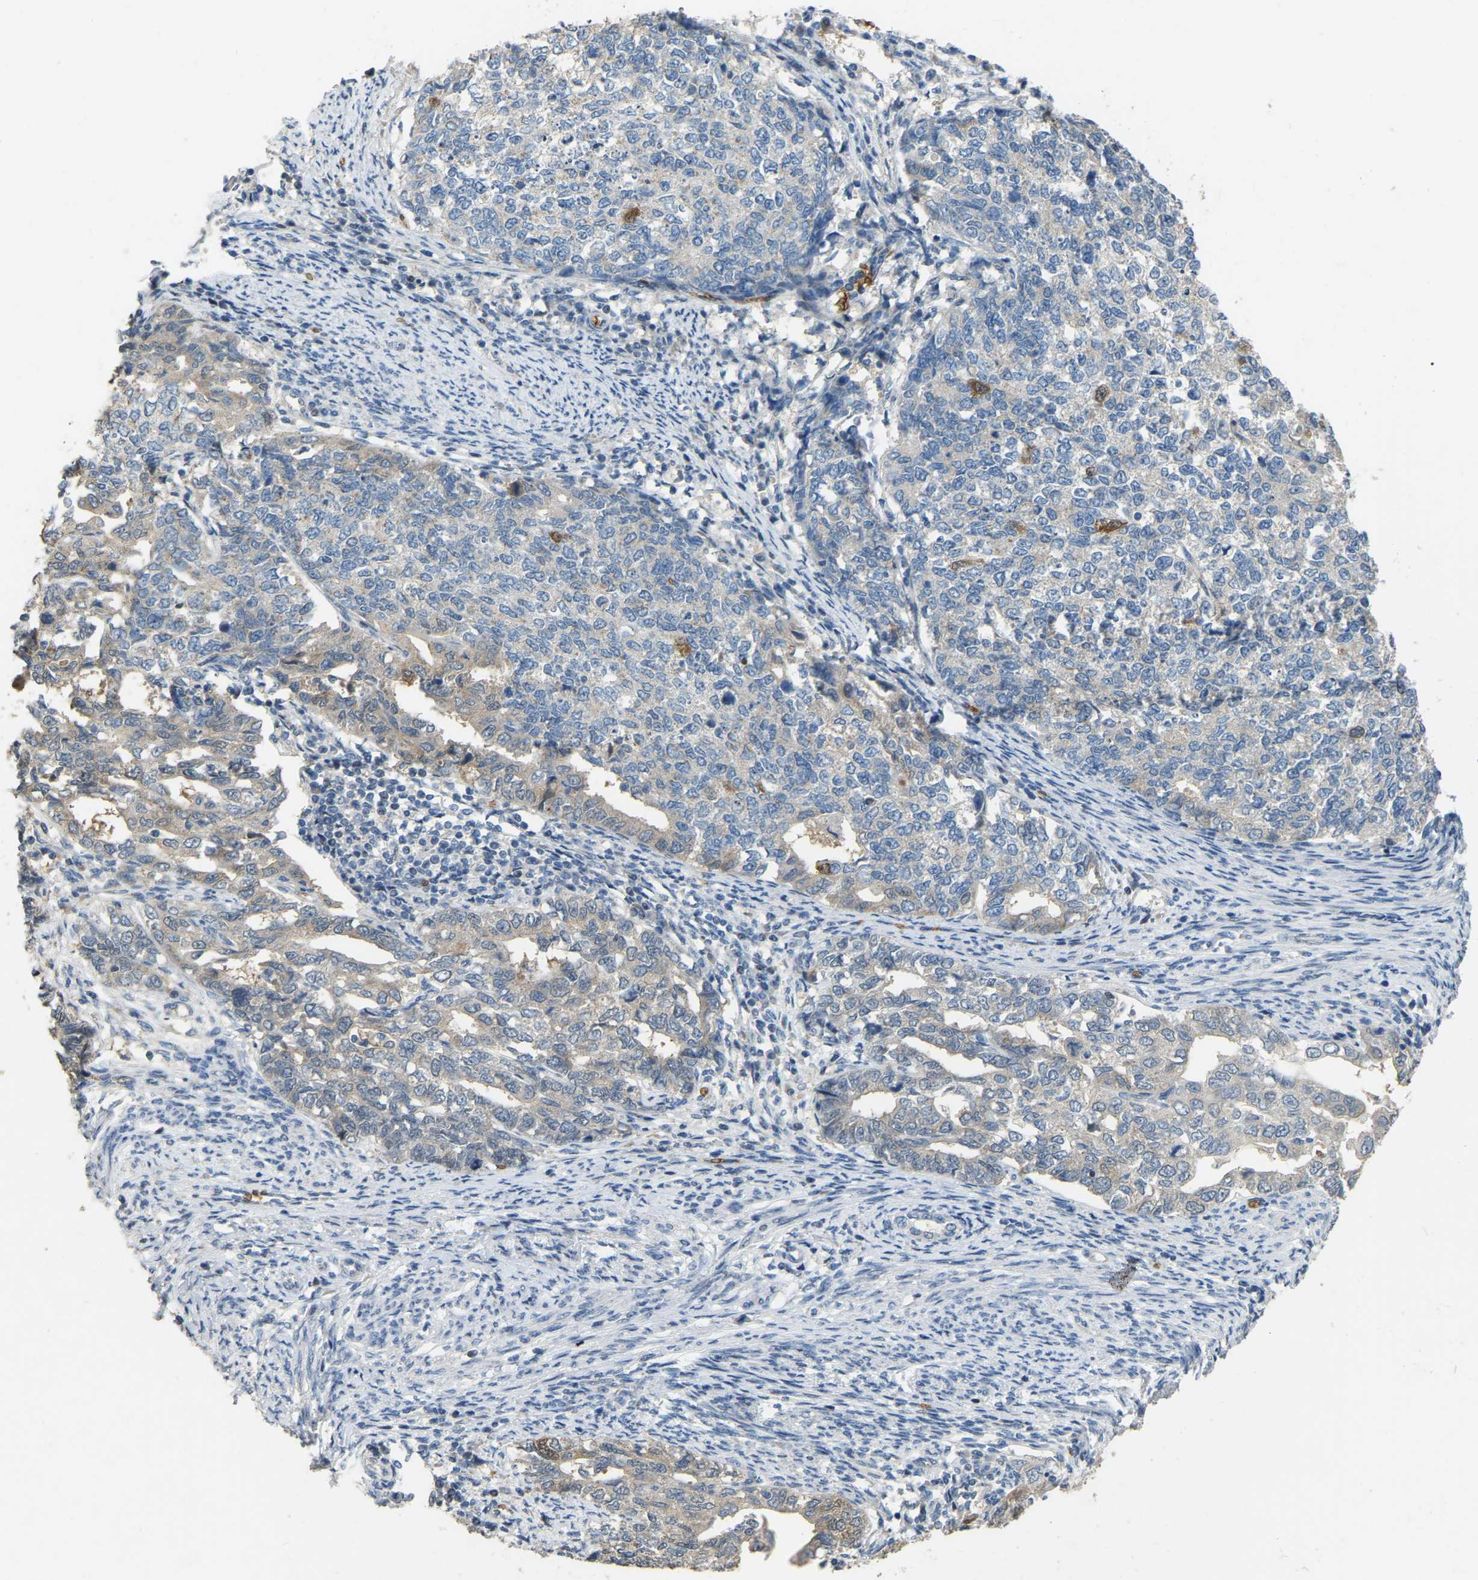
{"staining": {"intensity": "weak", "quantity": "<25%", "location": "cytoplasmic/membranous"}, "tissue": "cervical cancer", "cell_type": "Tumor cells", "image_type": "cancer", "snomed": [{"axis": "morphology", "description": "Squamous cell carcinoma, NOS"}, {"axis": "topography", "description": "Cervix"}], "caption": "A histopathology image of human cervical cancer (squamous cell carcinoma) is negative for staining in tumor cells.", "gene": "CFAP298", "patient": {"sex": "female", "age": 63}}